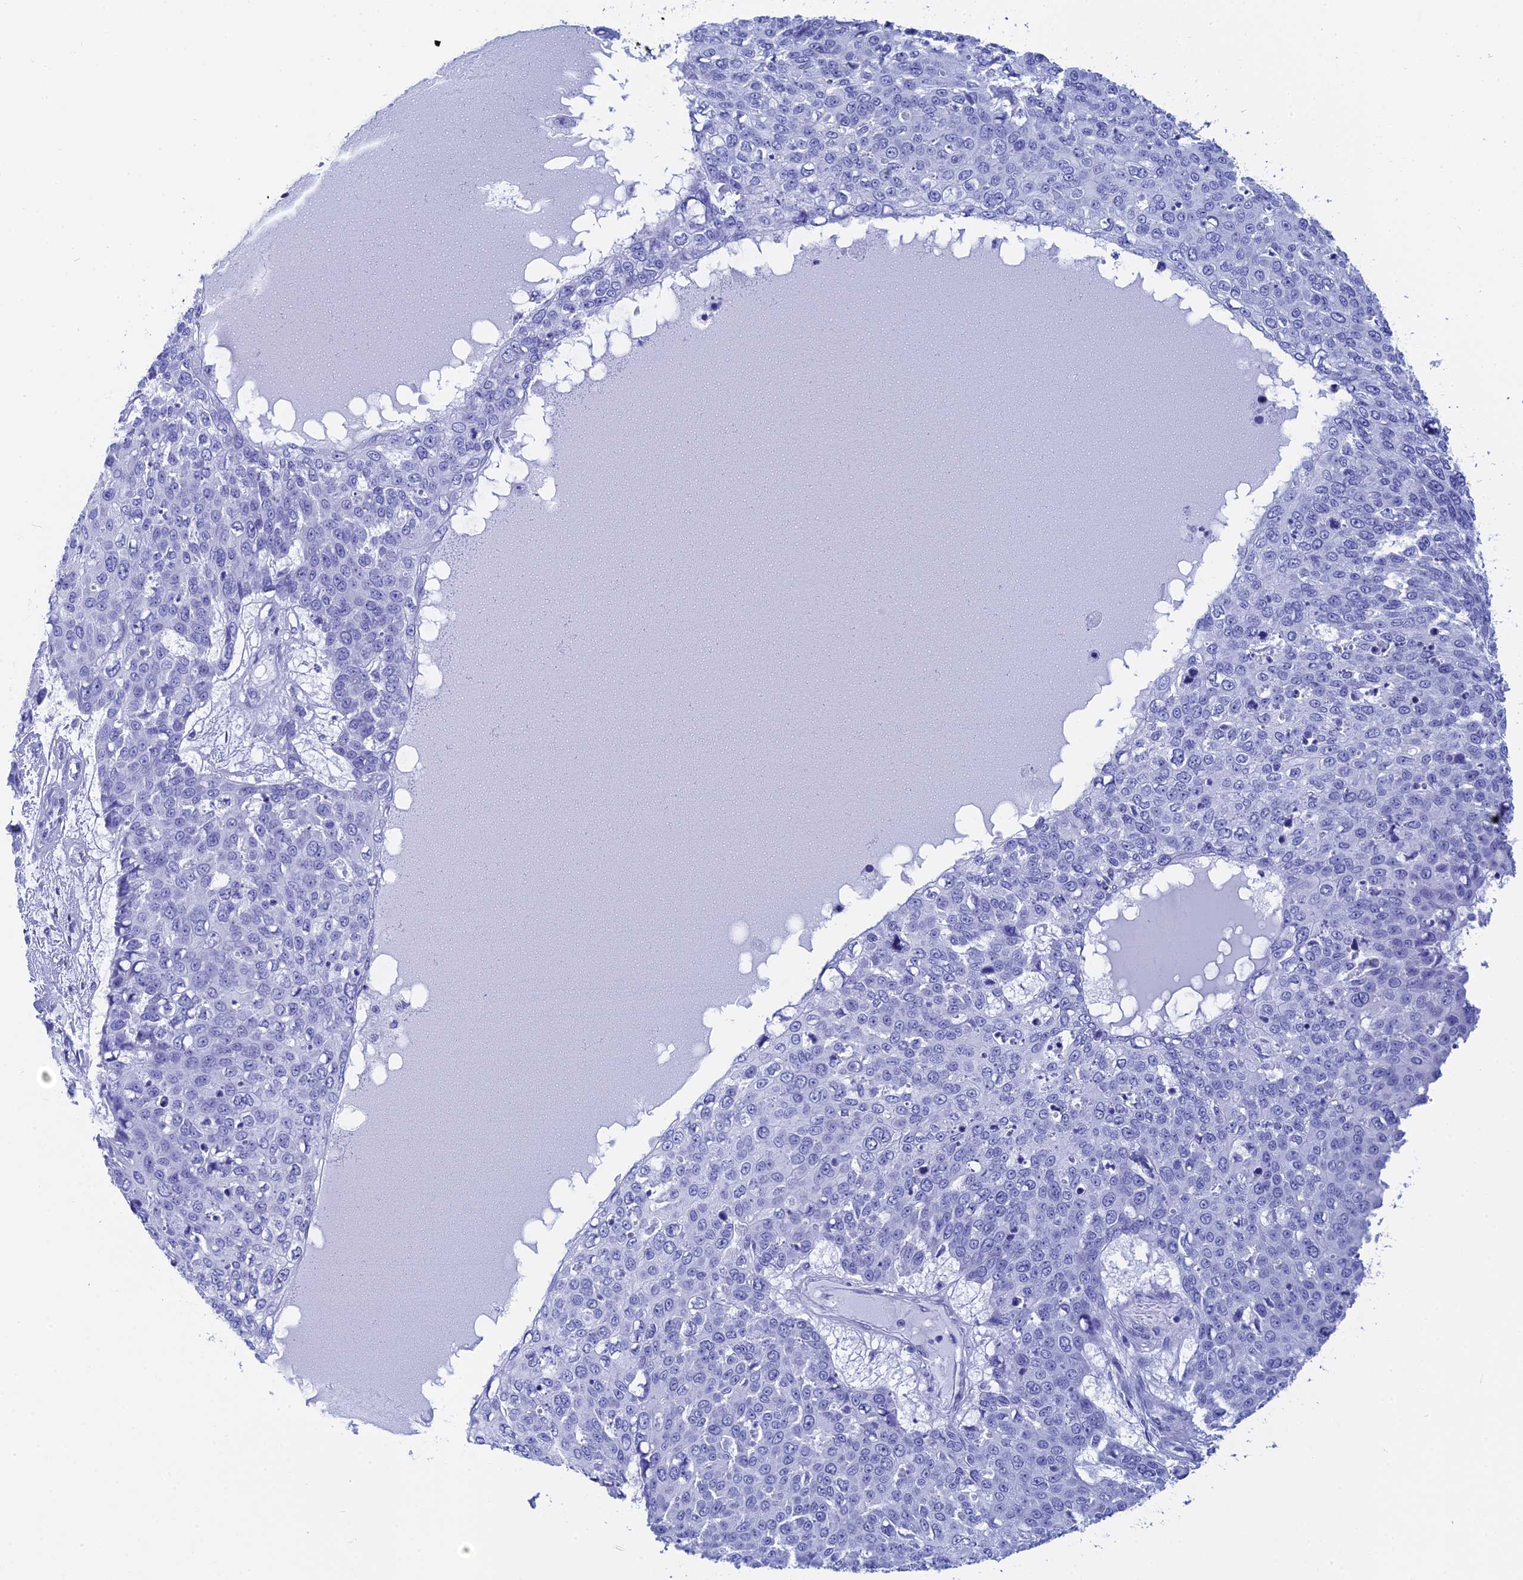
{"staining": {"intensity": "negative", "quantity": "none", "location": "none"}, "tissue": "skin cancer", "cell_type": "Tumor cells", "image_type": "cancer", "snomed": [{"axis": "morphology", "description": "Squamous cell carcinoma, NOS"}, {"axis": "topography", "description": "Skin"}], "caption": "IHC of skin cancer exhibits no staining in tumor cells. (DAB immunohistochemistry (IHC) visualized using brightfield microscopy, high magnification).", "gene": "TEX101", "patient": {"sex": "male", "age": 71}}